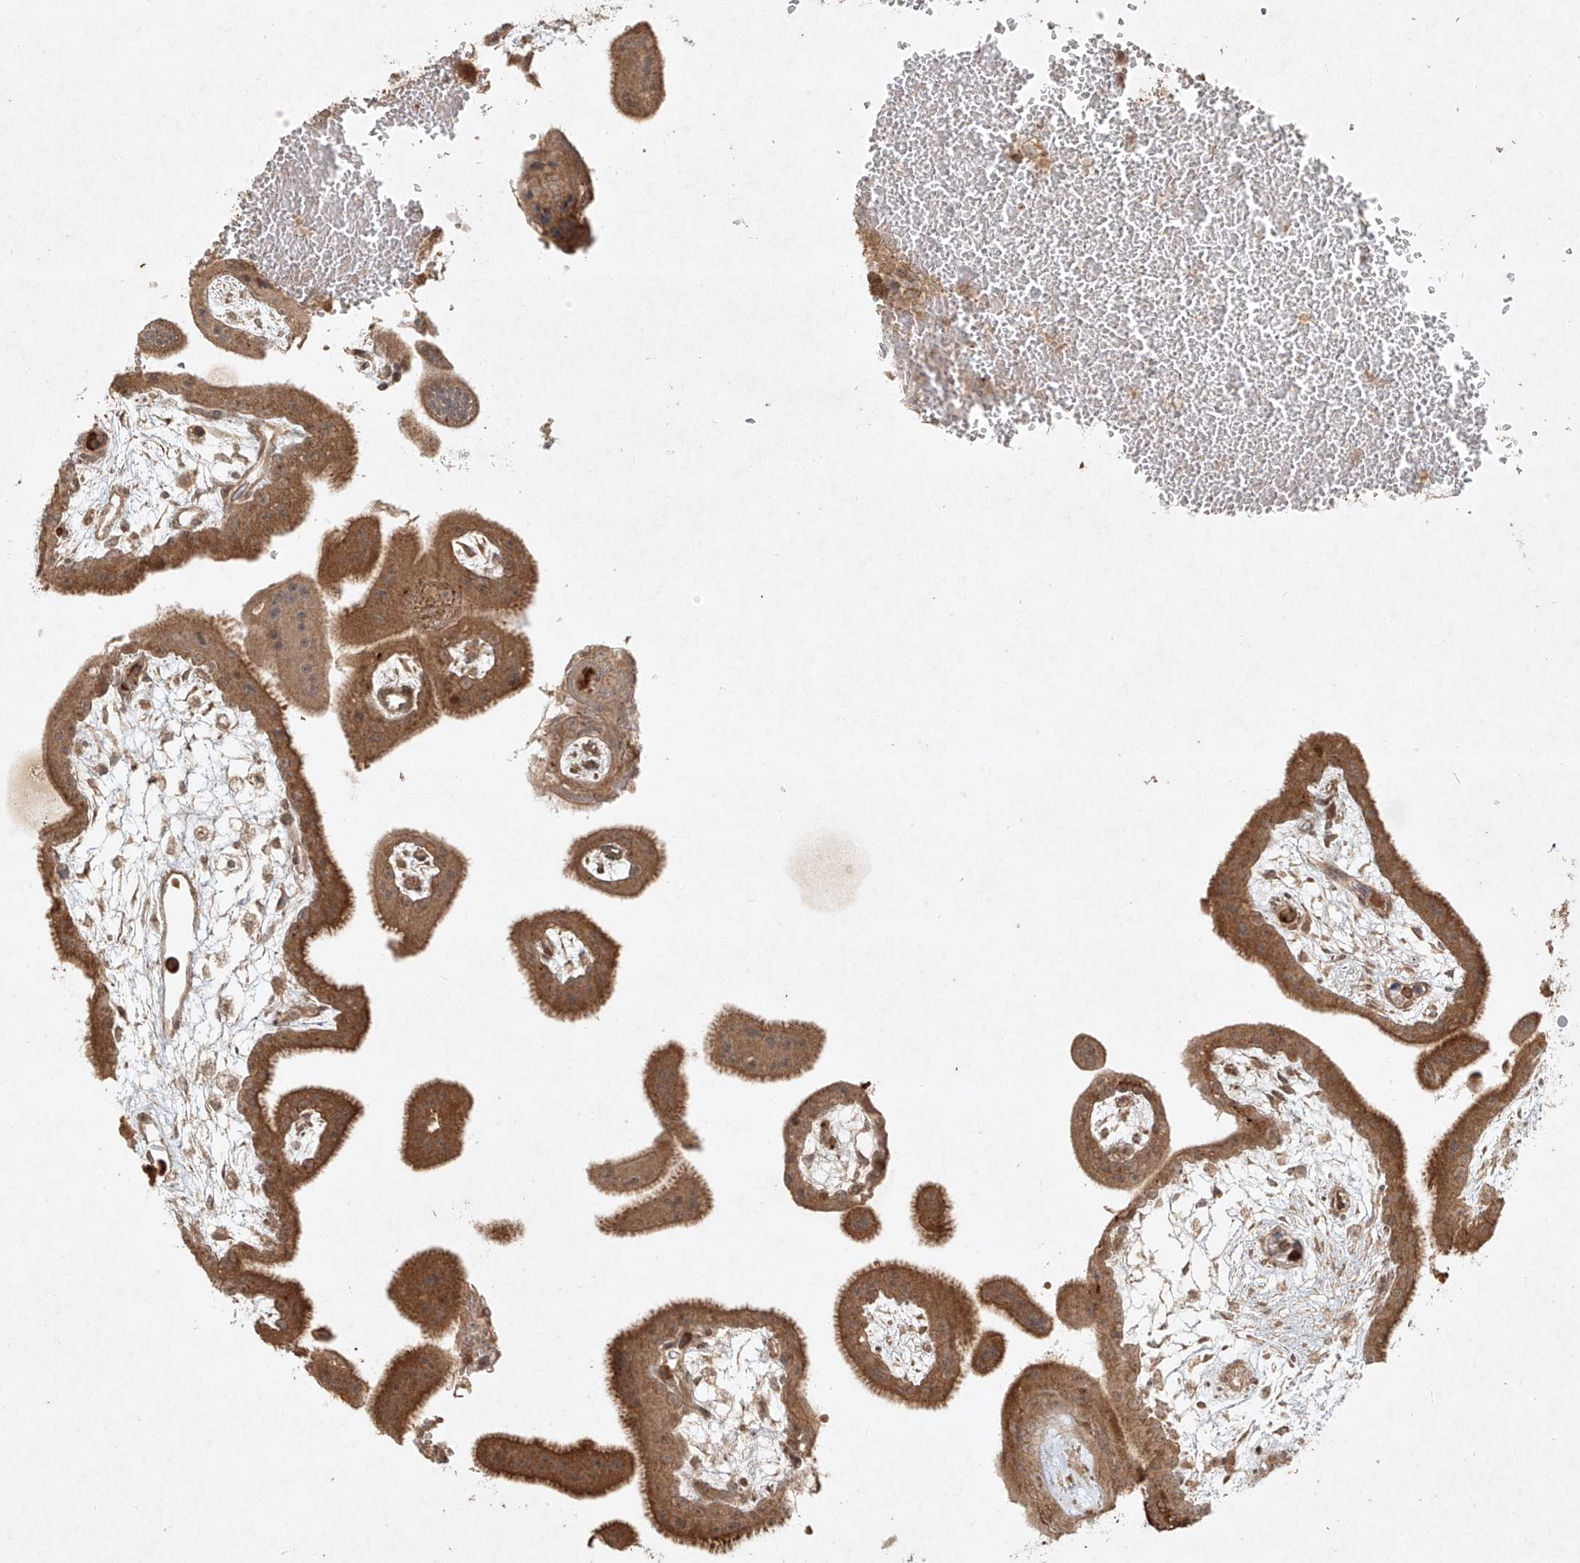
{"staining": {"intensity": "weak", "quantity": ">75%", "location": "cytoplasmic/membranous"}, "tissue": "placenta", "cell_type": "Decidual cells", "image_type": "normal", "snomed": [{"axis": "morphology", "description": "Normal tissue, NOS"}, {"axis": "topography", "description": "Placenta"}], "caption": "High-power microscopy captured an immunohistochemistry histopathology image of unremarkable placenta, revealing weak cytoplasmic/membranous staining in approximately >75% of decidual cells.", "gene": "CYYR1", "patient": {"sex": "female", "age": 35}}